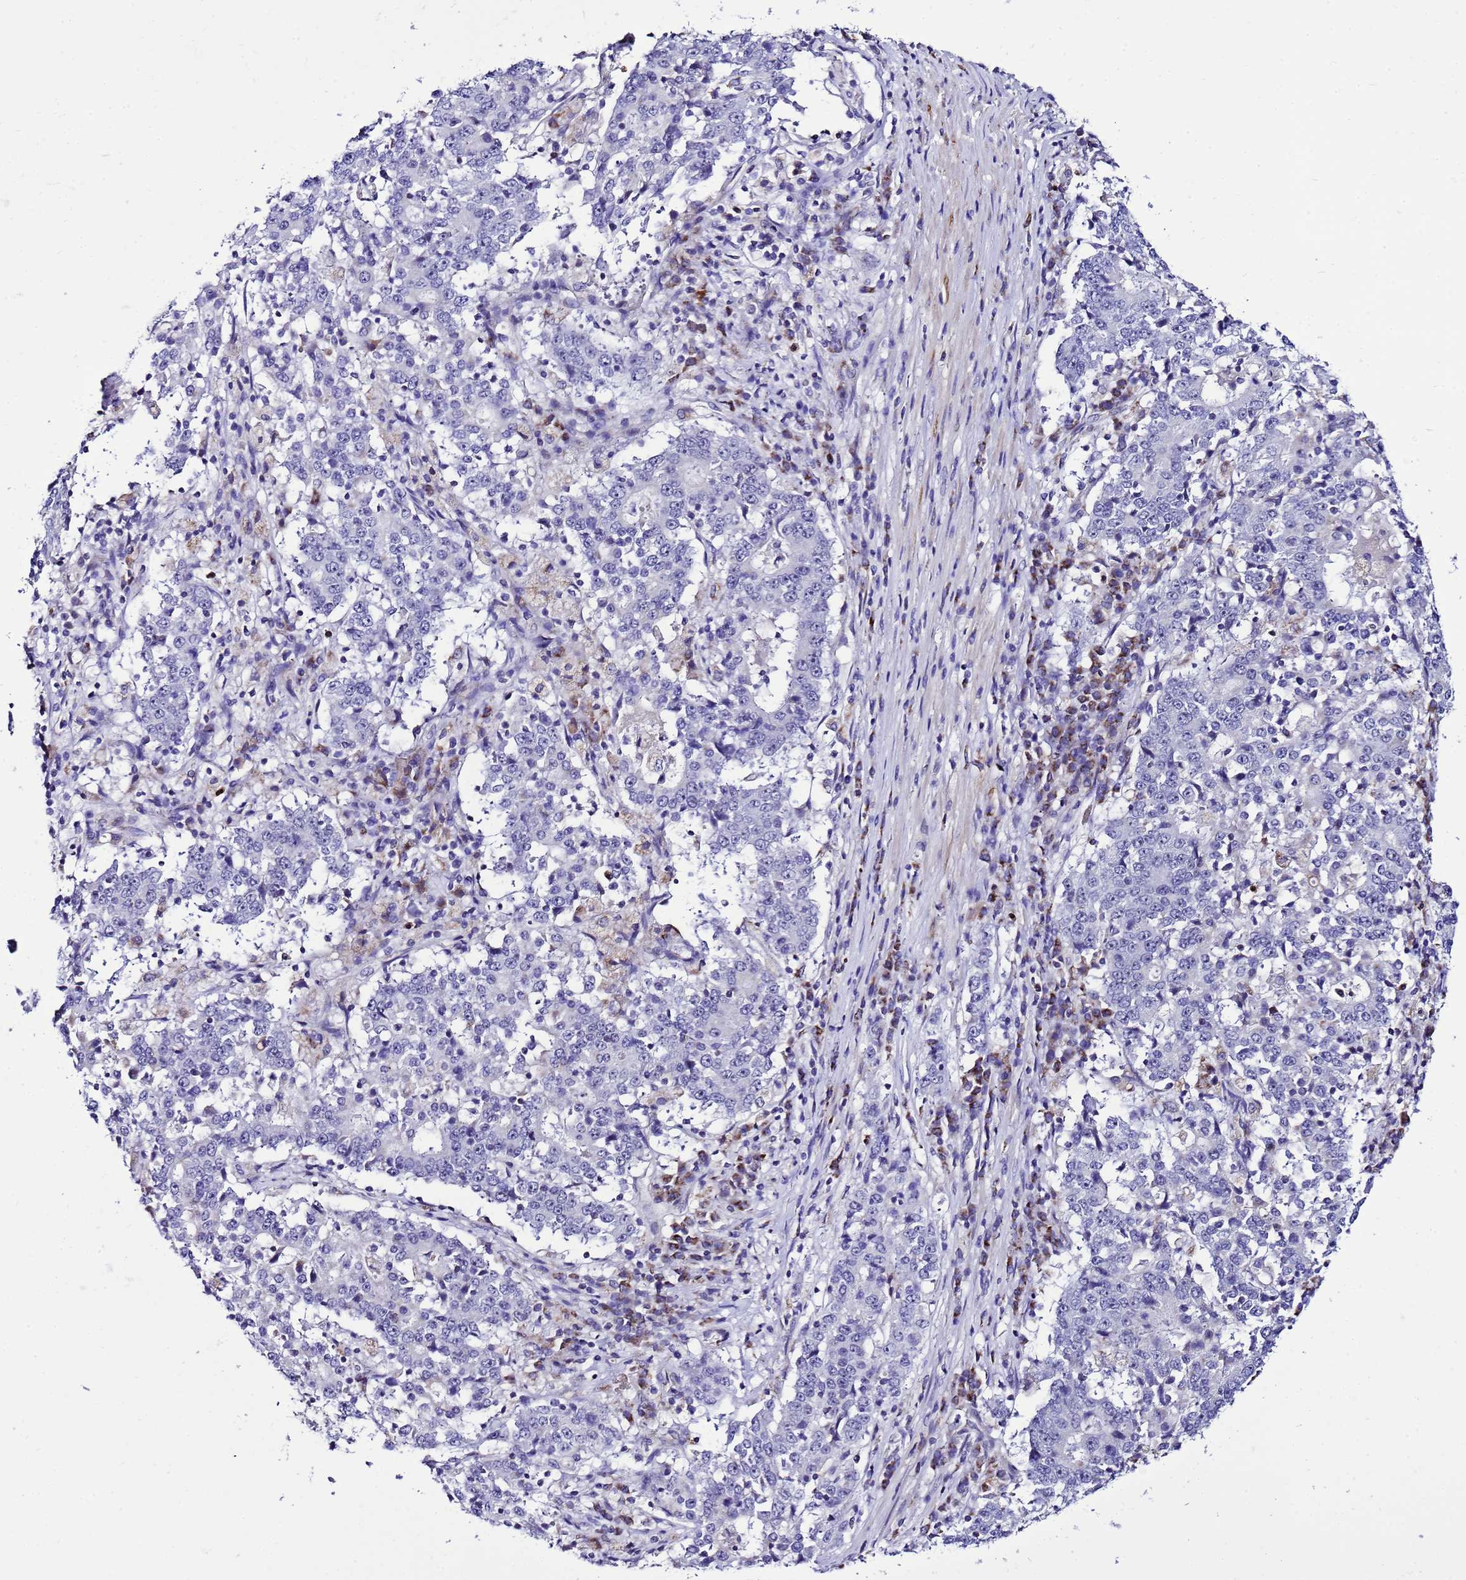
{"staining": {"intensity": "negative", "quantity": "none", "location": "none"}, "tissue": "stomach cancer", "cell_type": "Tumor cells", "image_type": "cancer", "snomed": [{"axis": "morphology", "description": "Adenocarcinoma, NOS"}, {"axis": "topography", "description": "Stomach"}], "caption": "Stomach cancer (adenocarcinoma) was stained to show a protein in brown. There is no significant staining in tumor cells.", "gene": "DPH6", "patient": {"sex": "male", "age": 59}}